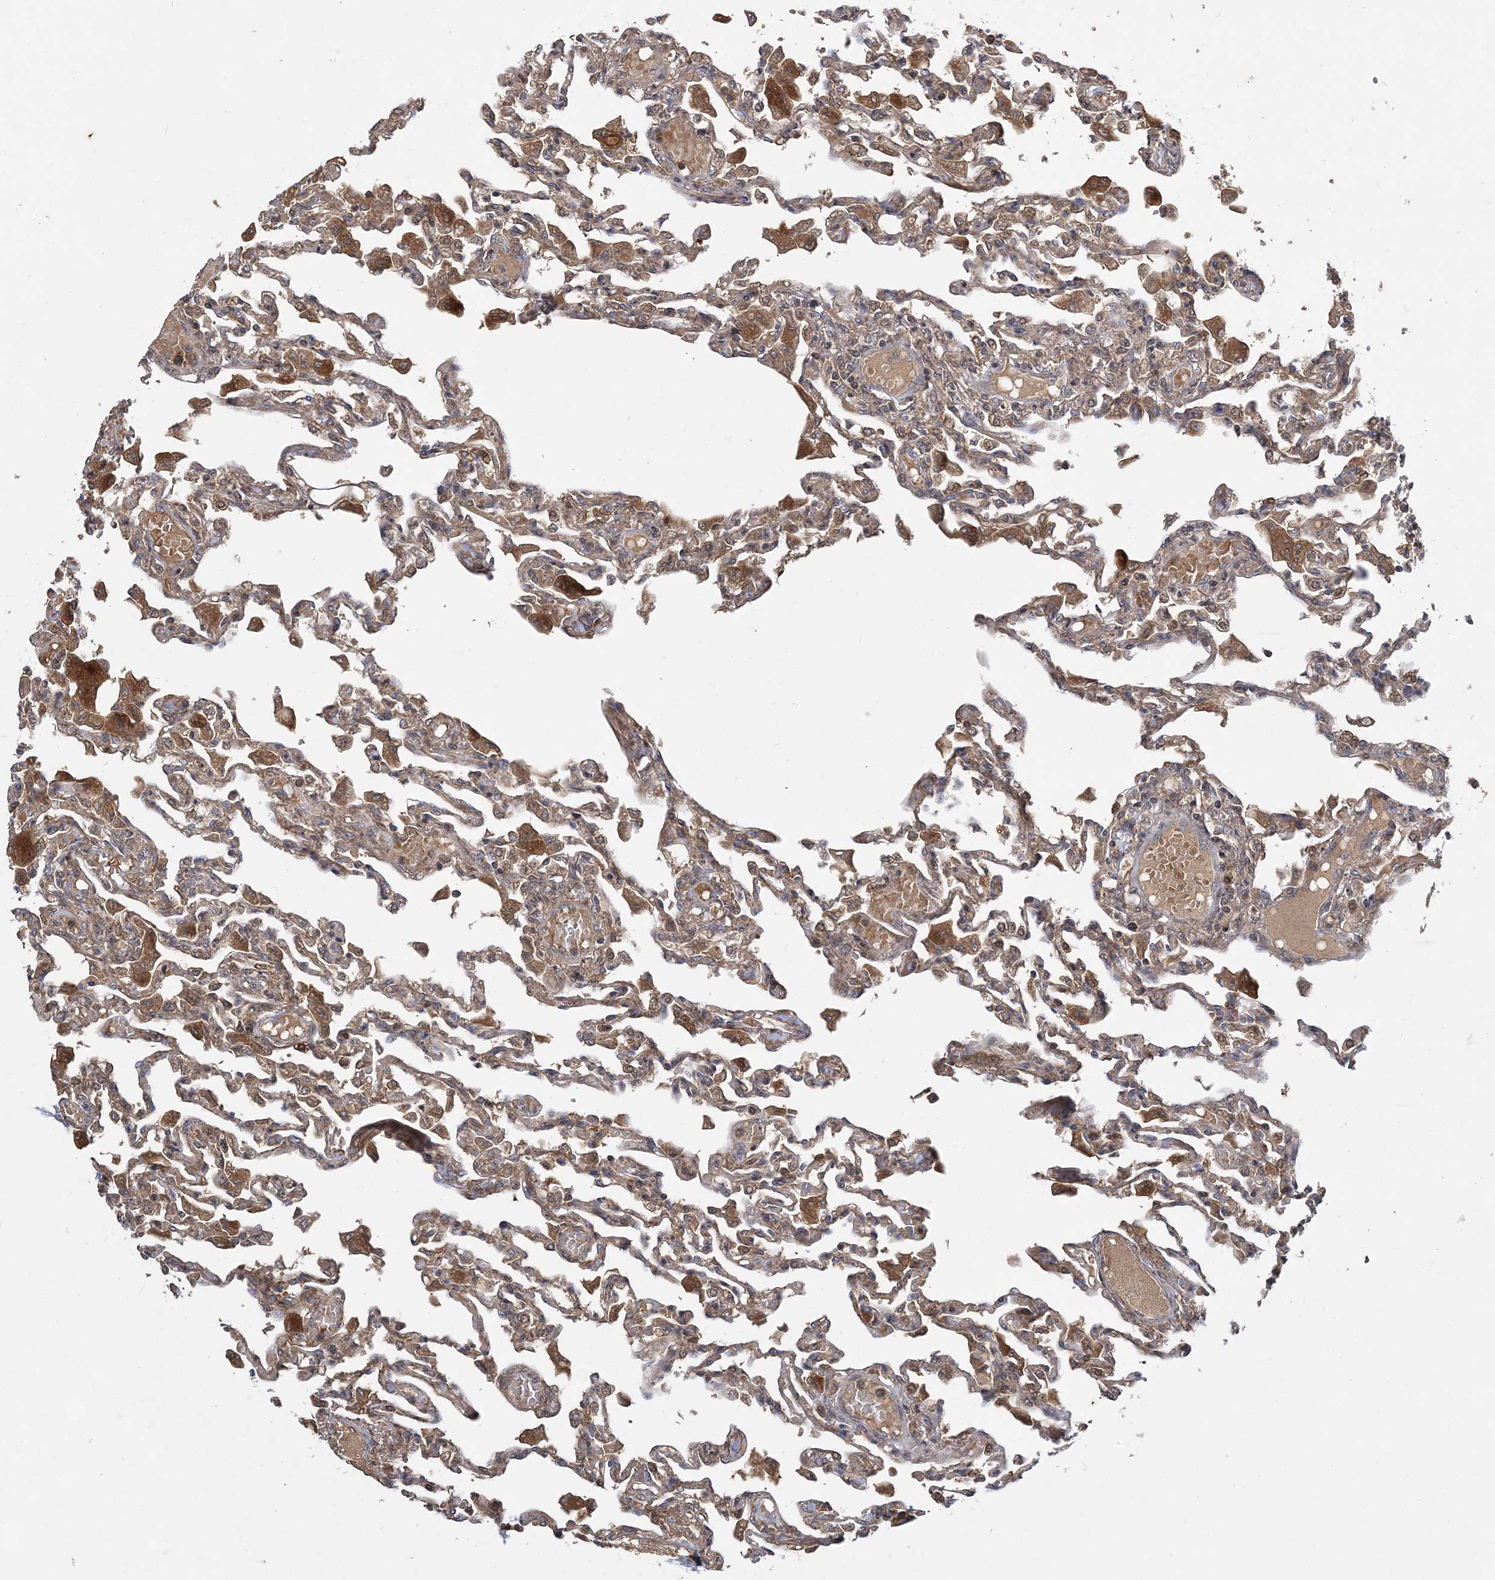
{"staining": {"intensity": "moderate", "quantity": "25%-75%", "location": "cytoplasmic/membranous"}, "tissue": "lung", "cell_type": "Alveolar cells", "image_type": "normal", "snomed": [{"axis": "morphology", "description": "Normal tissue, NOS"}, {"axis": "topography", "description": "Bronchus"}, {"axis": "topography", "description": "Lung"}], "caption": "Brown immunohistochemical staining in benign lung reveals moderate cytoplasmic/membranous staining in approximately 25%-75% of alveolar cells.", "gene": "HMGCS1", "patient": {"sex": "female", "age": 49}}